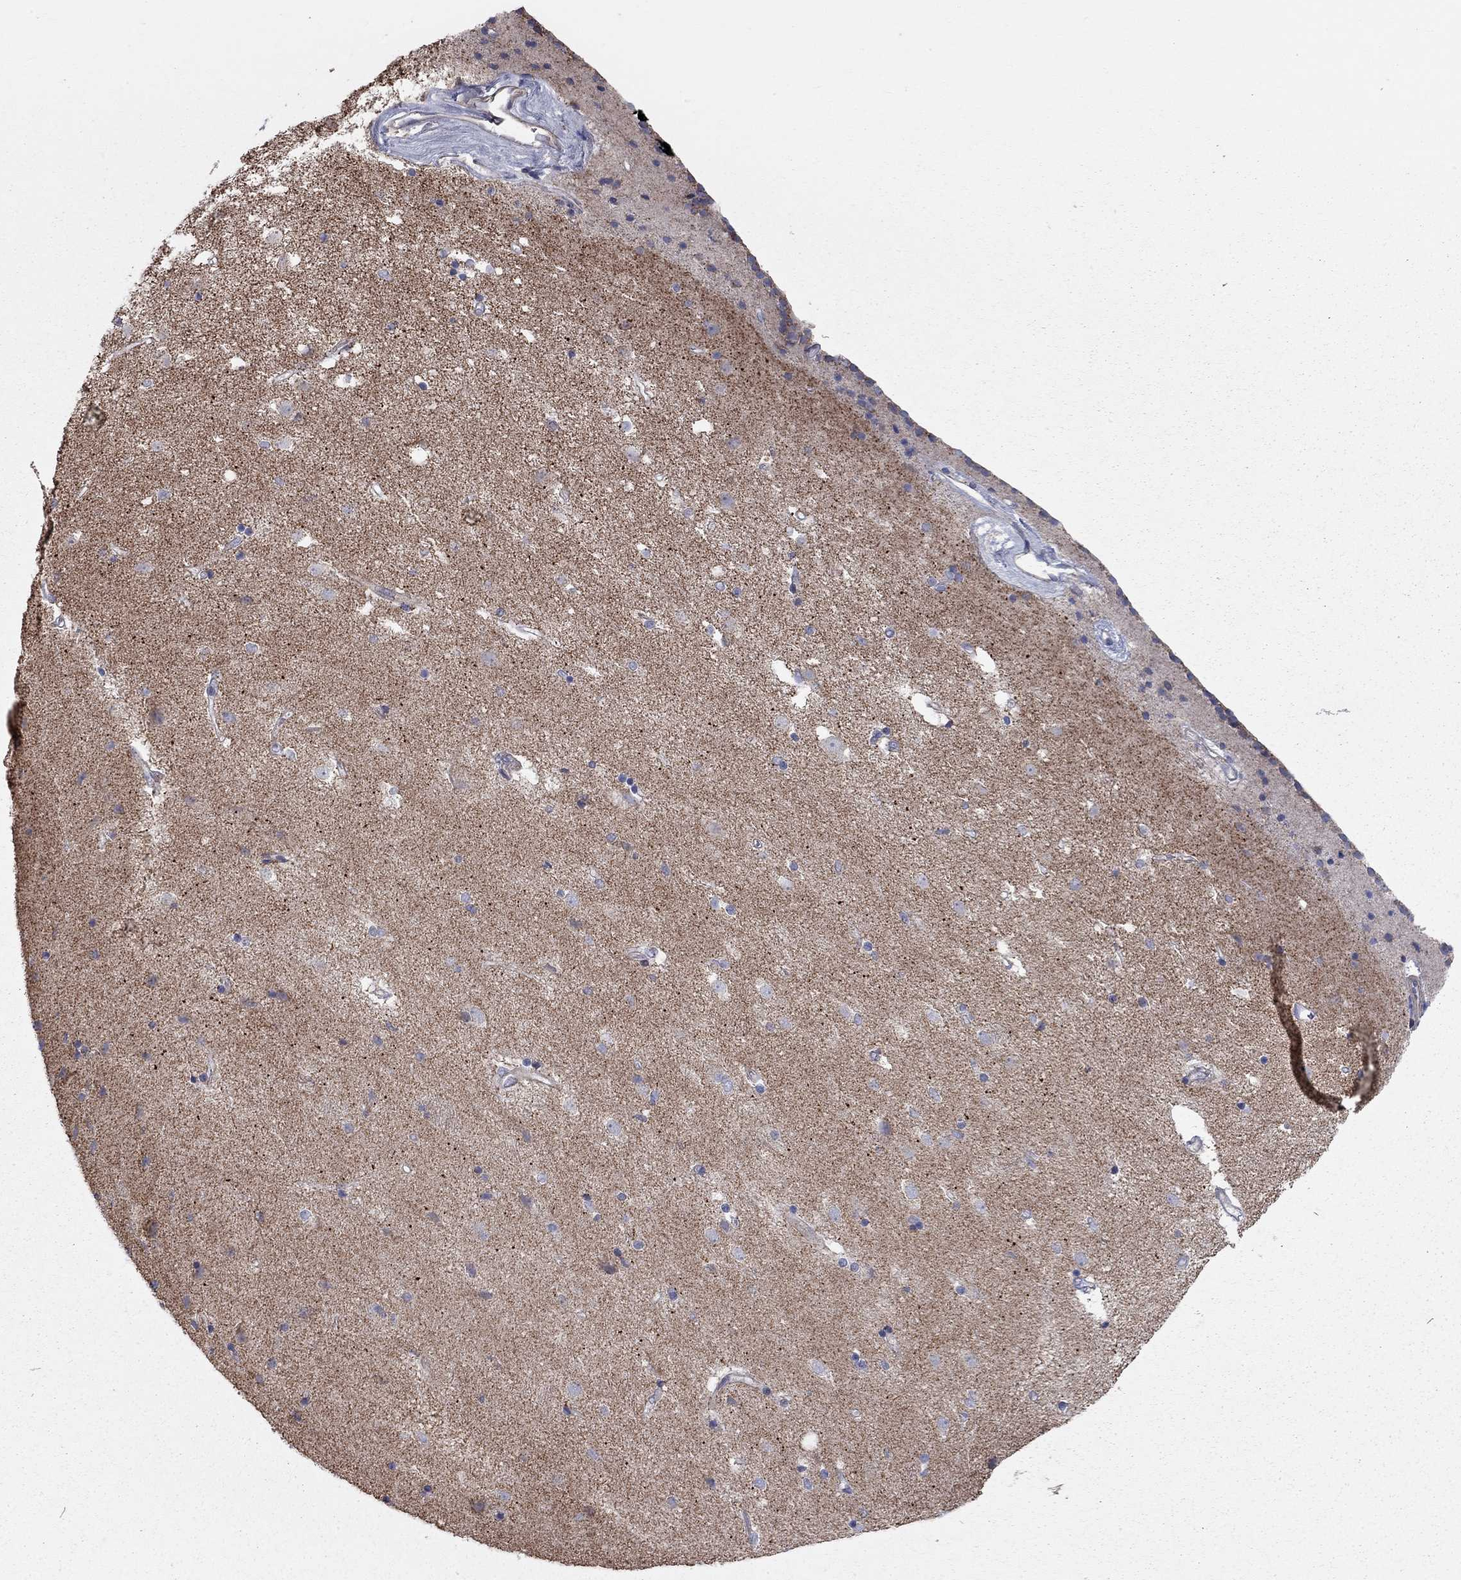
{"staining": {"intensity": "negative", "quantity": "none", "location": "none"}, "tissue": "caudate", "cell_type": "Glial cells", "image_type": "normal", "snomed": [{"axis": "morphology", "description": "Normal tissue, NOS"}, {"axis": "topography", "description": "Lateral ventricle wall"}], "caption": "Protein analysis of unremarkable caudate displays no significant expression in glial cells.", "gene": "KANSL1L", "patient": {"sex": "female", "age": 71}}